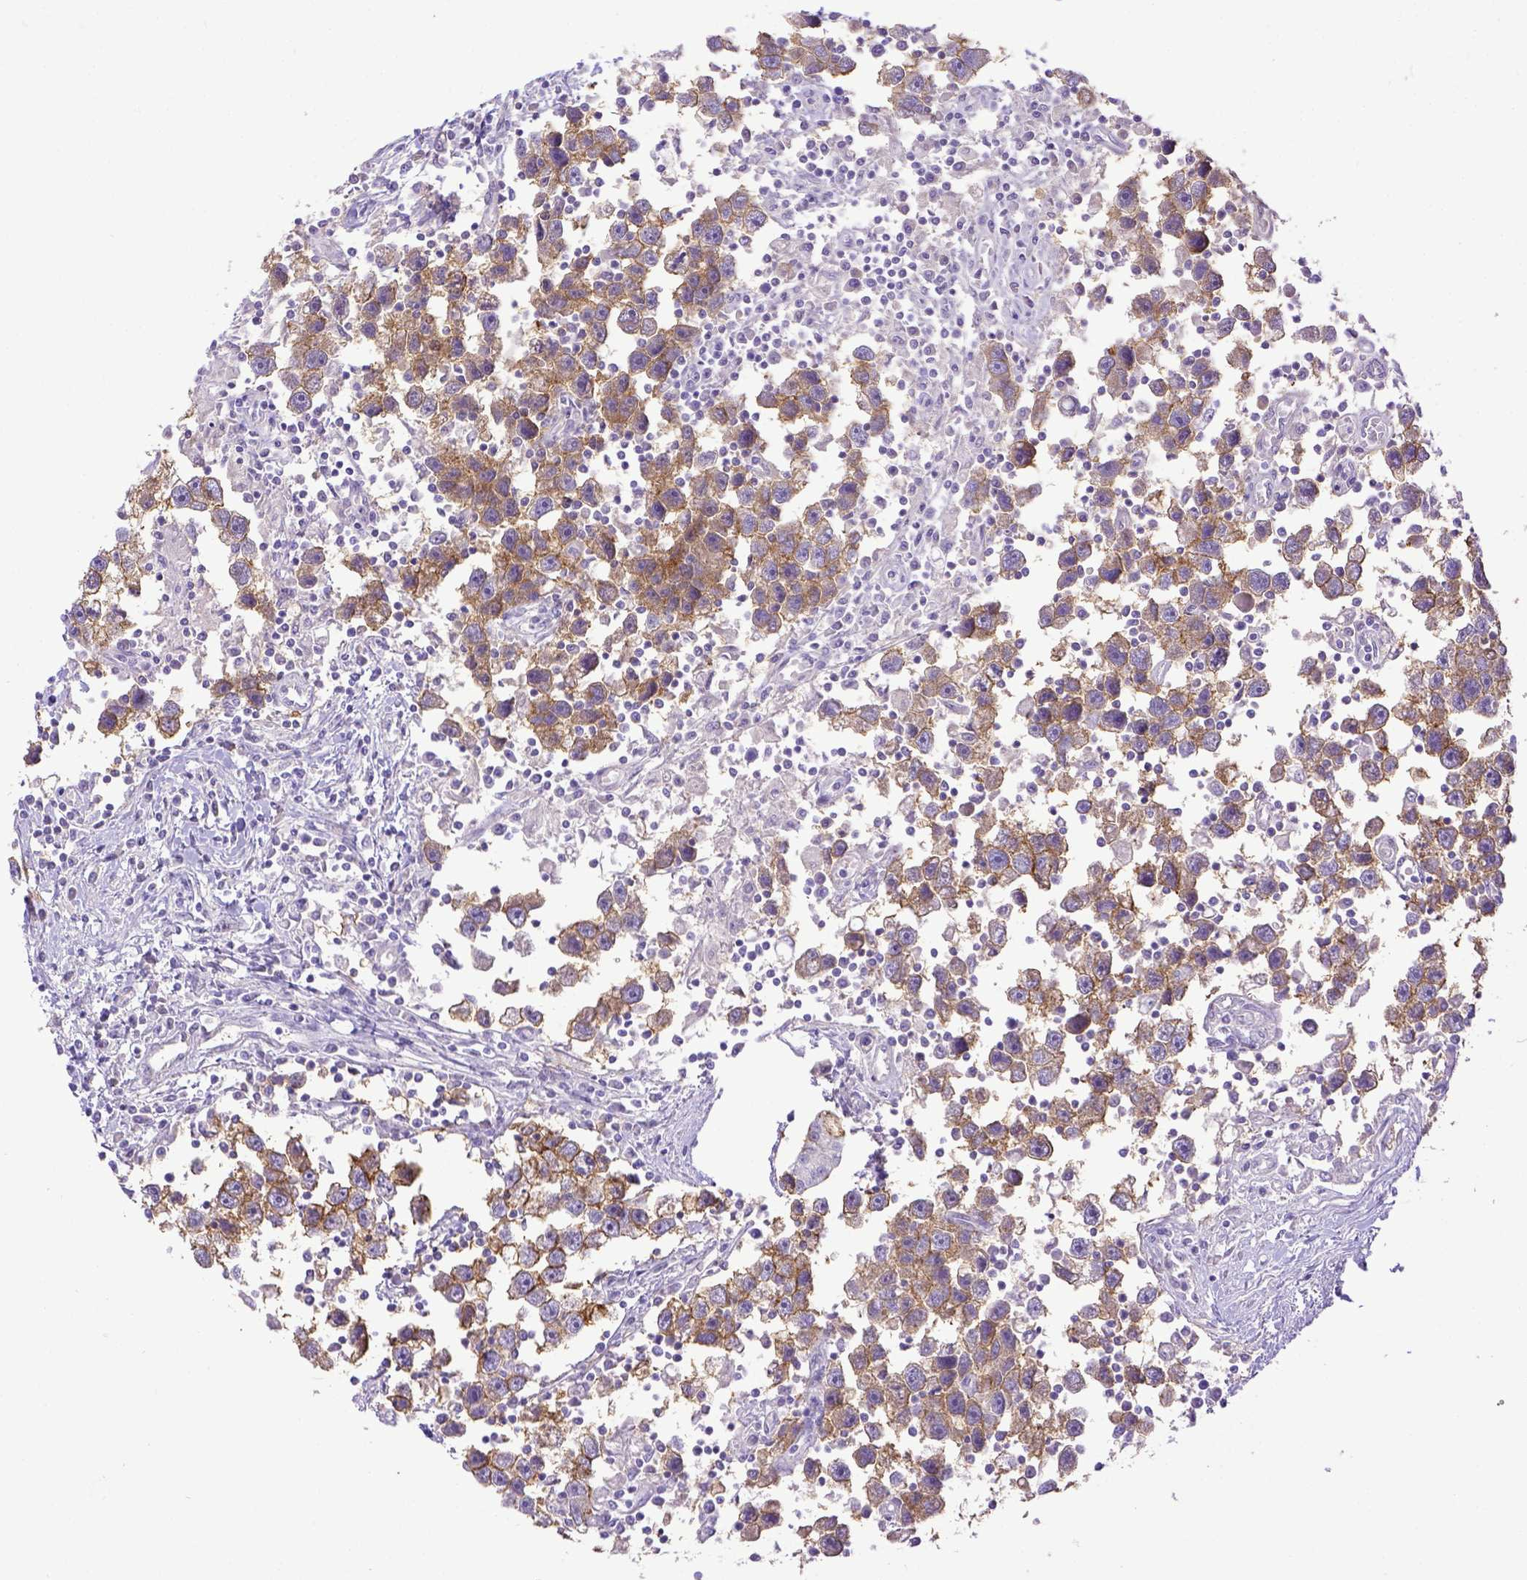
{"staining": {"intensity": "moderate", "quantity": ">75%", "location": "cytoplasmic/membranous"}, "tissue": "testis cancer", "cell_type": "Tumor cells", "image_type": "cancer", "snomed": [{"axis": "morphology", "description": "Seminoma, NOS"}, {"axis": "topography", "description": "Testis"}], "caption": "Immunohistochemical staining of testis cancer reveals medium levels of moderate cytoplasmic/membranous protein positivity in about >75% of tumor cells.", "gene": "KIT", "patient": {"sex": "male", "age": 30}}